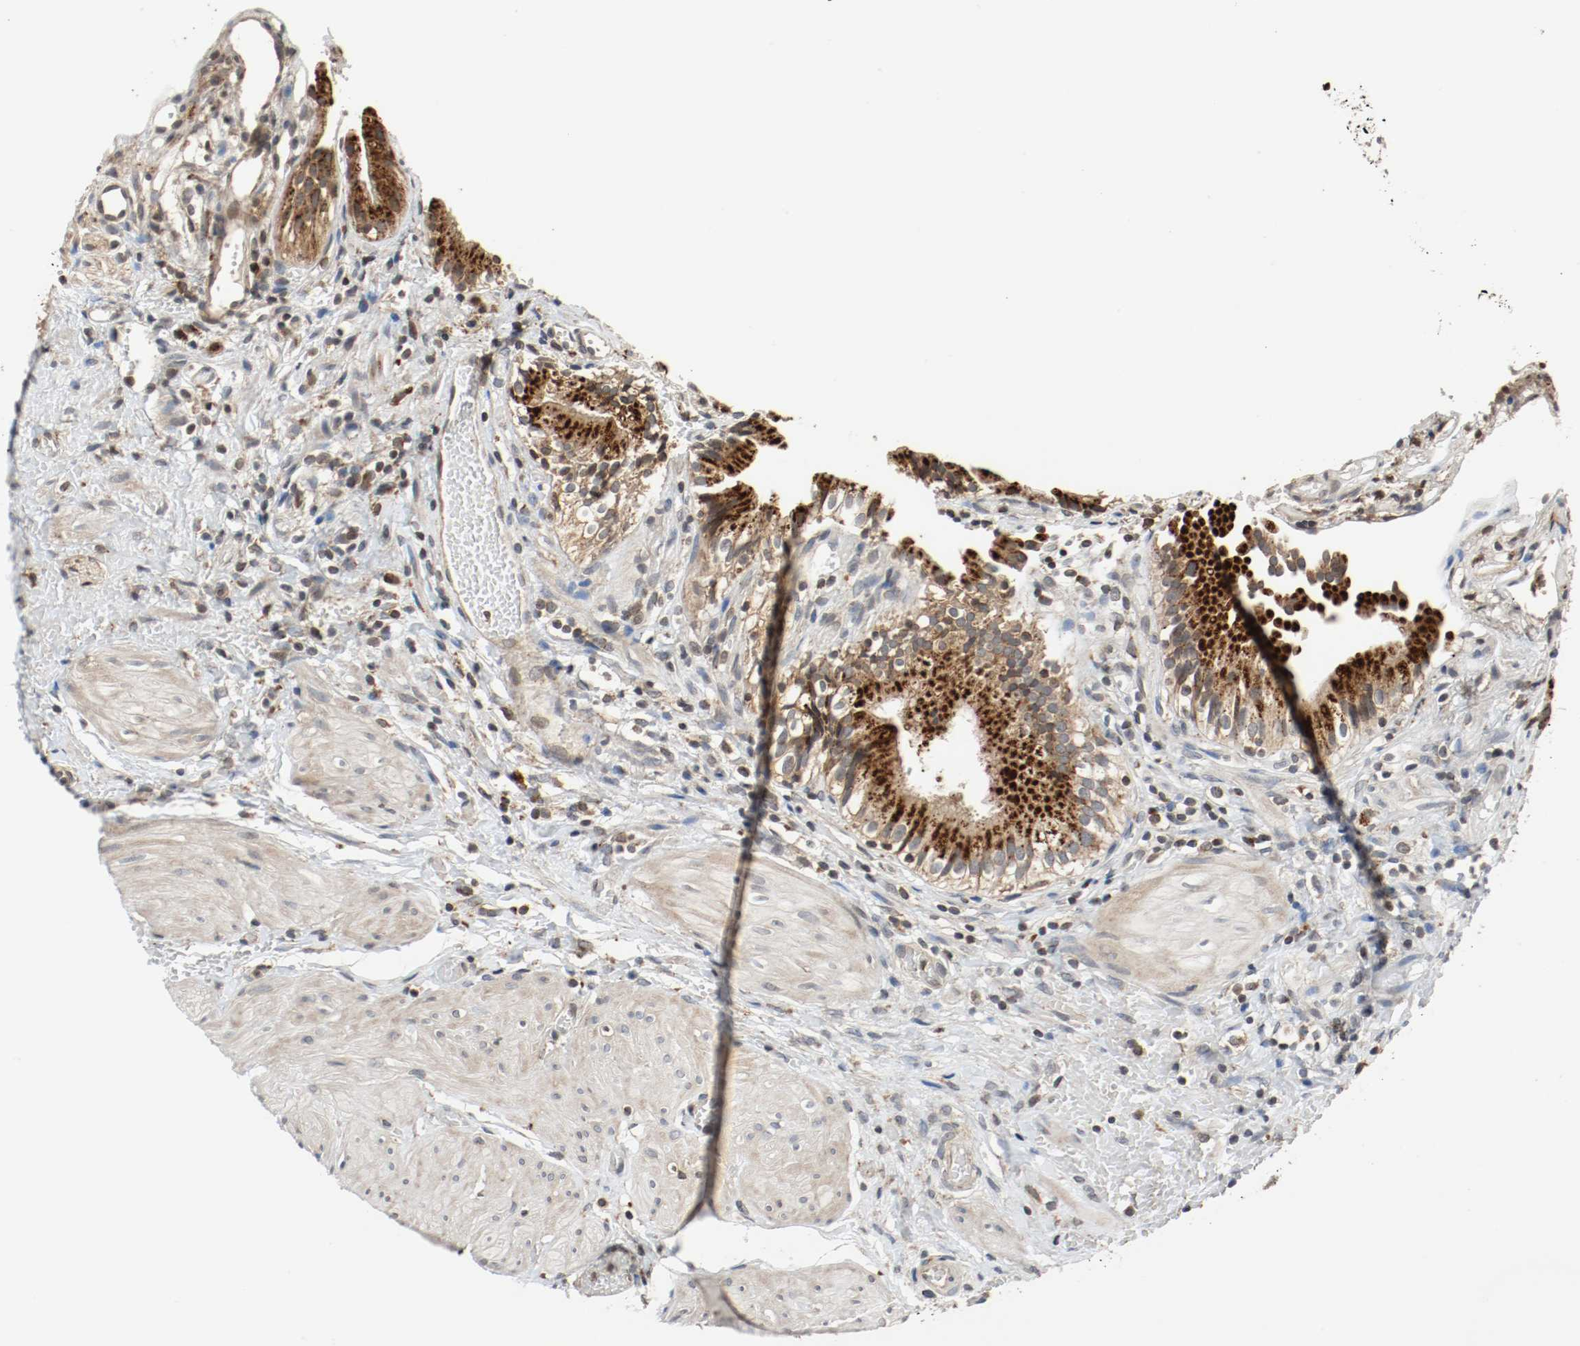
{"staining": {"intensity": "strong", "quantity": ">75%", "location": "cytoplasmic/membranous"}, "tissue": "gallbladder", "cell_type": "Glandular cells", "image_type": "normal", "snomed": [{"axis": "morphology", "description": "Normal tissue, NOS"}, {"axis": "topography", "description": "Gallbladder"}], "caption": "High-magnification brightfield microscopy of normal gallbladder stained with DAB (3,3'-diaminobenzidine) (brown) and counterstained with hematoxylin (blue). glandular cells exhibit strong cytoplasmic/membranous staining is seen in approximately>75% of cells.", "gene": "LAMP2", "patient": {"sex": "male", "age": 65}}